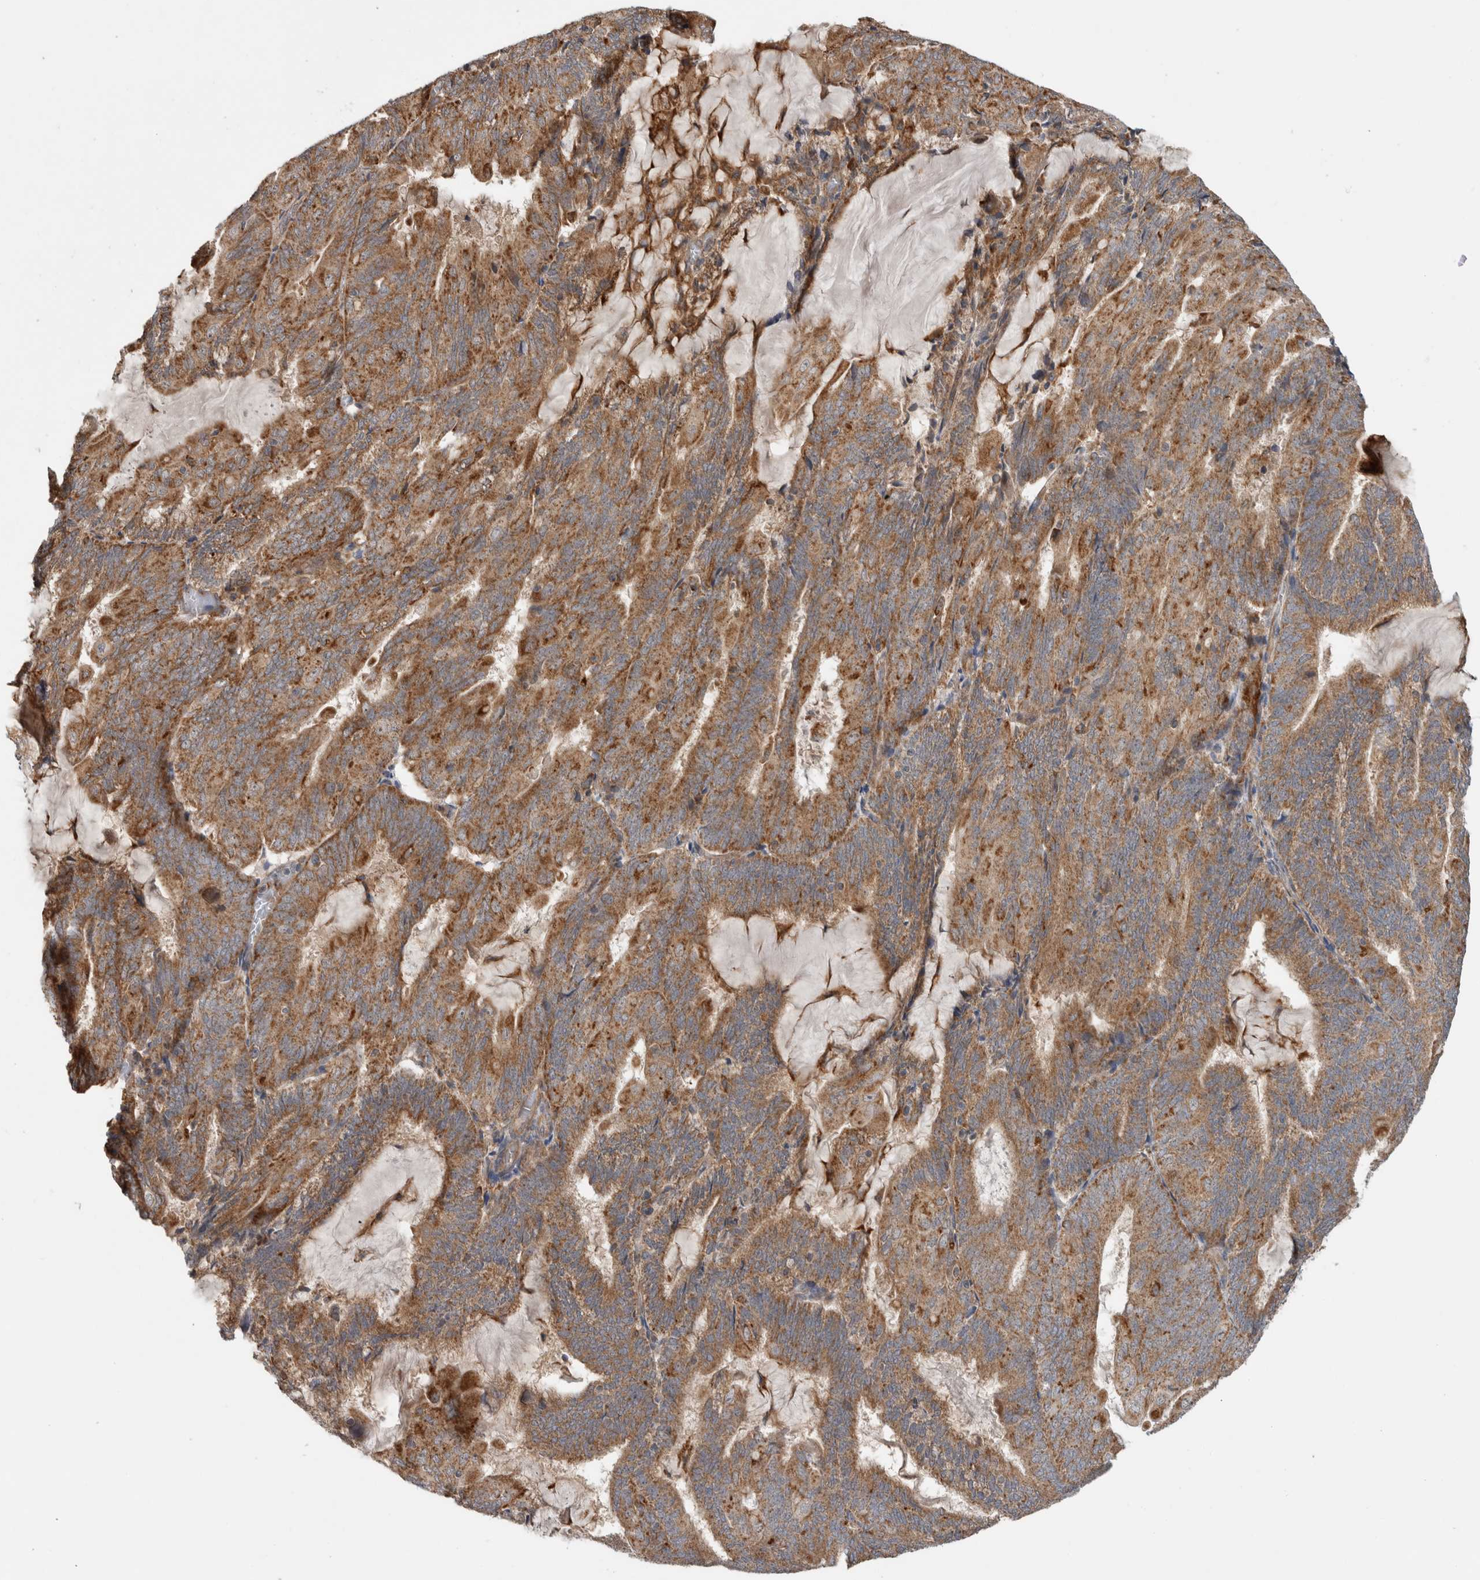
{"staining": {"intensity": "moderate", "quantity": ">75%", "location": "cytoplasmic/membranous"}, "tissue": "endometrial cancer", "cell_type": "Tumor cells", "image_type": "cancer", "snomed": [{"axis": "morphology", "description": "Adenocarcinoma, NOS"}, {"axis": "topography", "description": "Endometrium"}], "caption": "Protein staining of adenocarcinoma (endometrial) tissue reveals moderate cytoplasmic/membranous expression in approximately >75% of tumor cells.", "gene": "ADGRL3", "patient": {"sex": "female", "age": 81}}